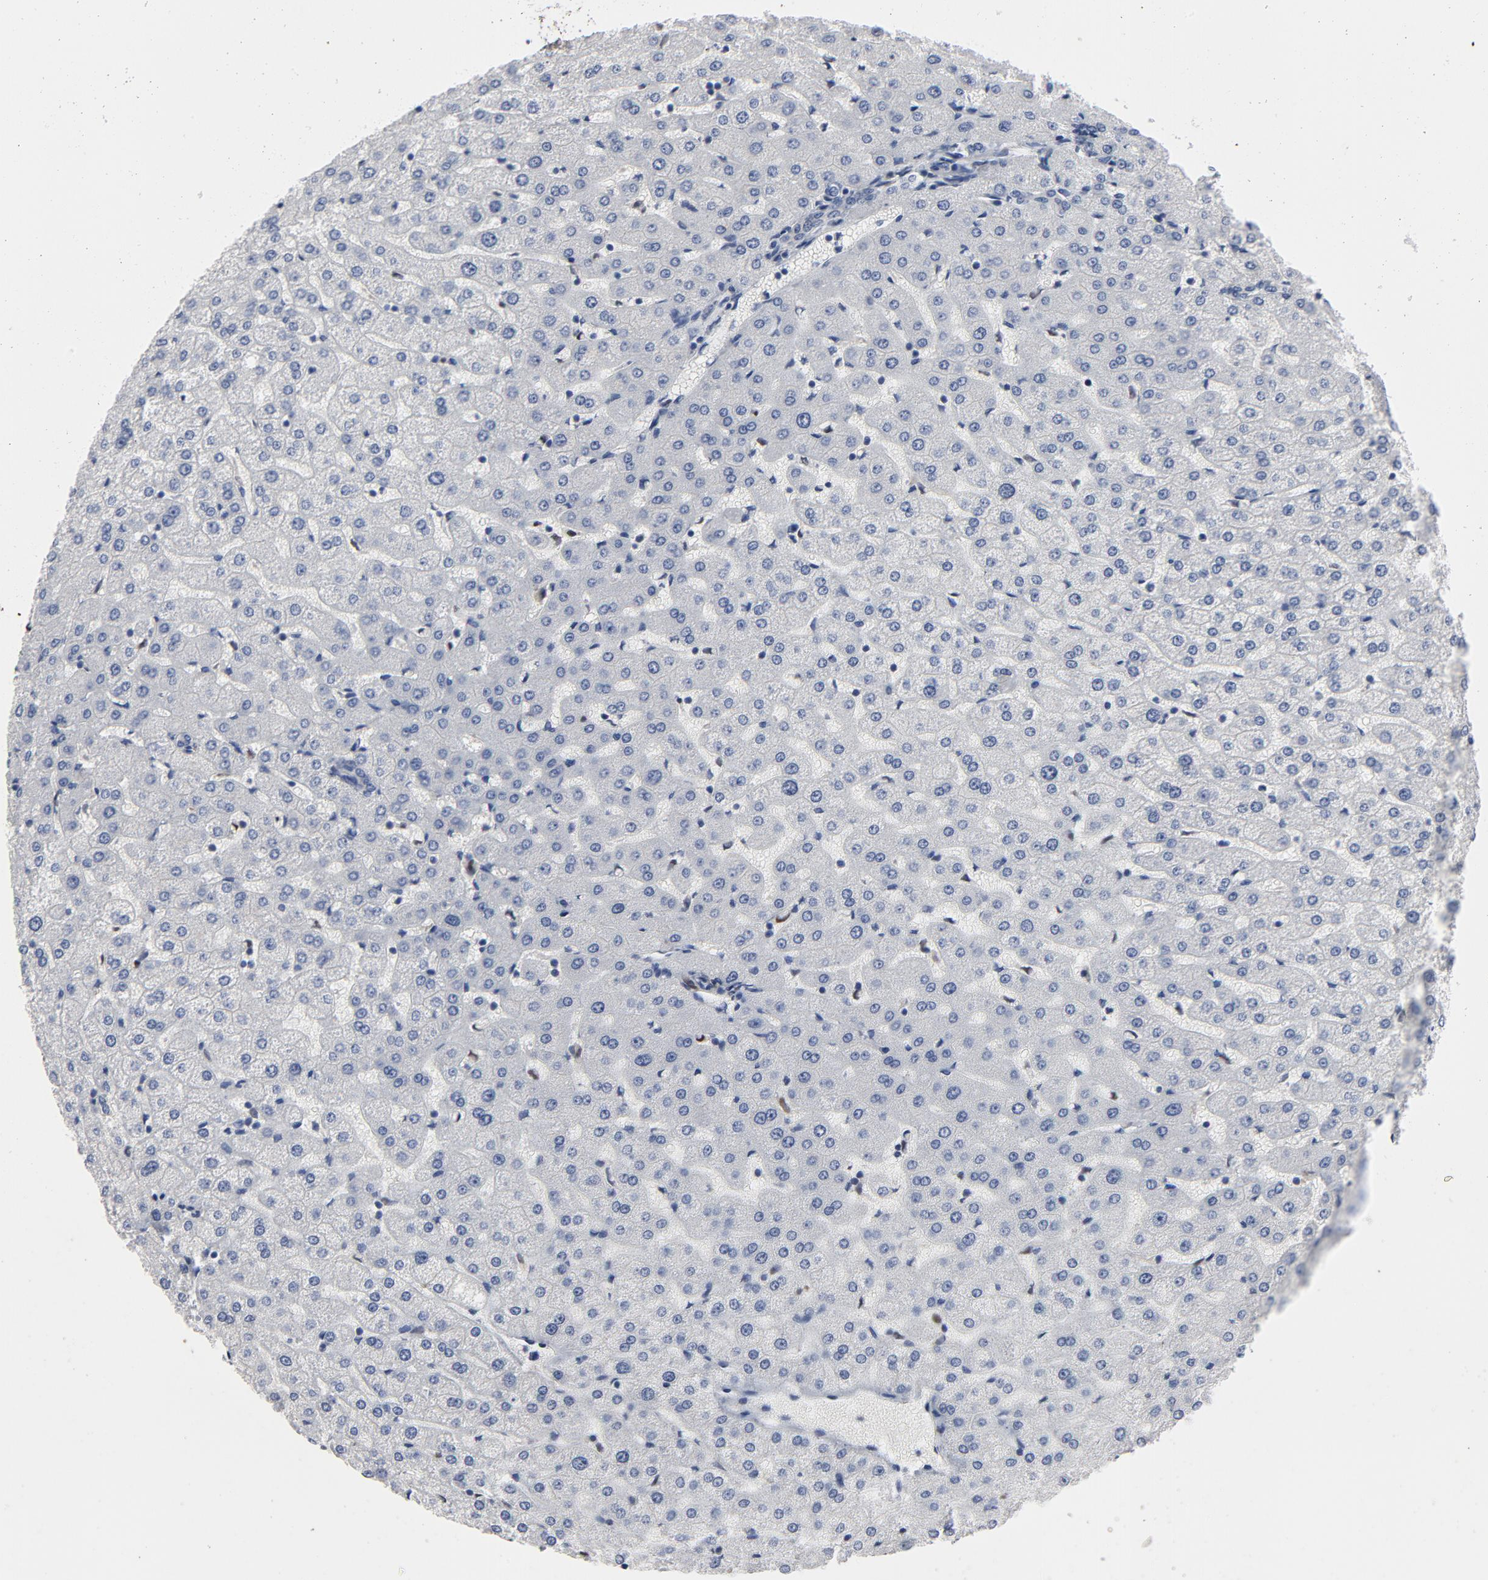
{"staining": {"intensity": "negative", "quantity": "none", "location": "none"}, "tissue": "liver", "cell_type": "Cholangiocytes", "image_type": "normal", "snomed": [{"axis": "morphology", "description": "Normal tissue, NOS"}, {"axis": "morphology", "description": "Fibrosis, NOS"}, {"axis": "topography", "description": "Liver"}], "caption": "Immunohistochemistry (IHC) image of unremarkable liver: human liver stained with DAB shows no significant protein expression in cholangiocytes. (DAB (3,3'-diaminobenzidine) immunohistochemistry, high magnification).", "gene": "NFKB1", "patient": {"sex": "female", "age": 29}}